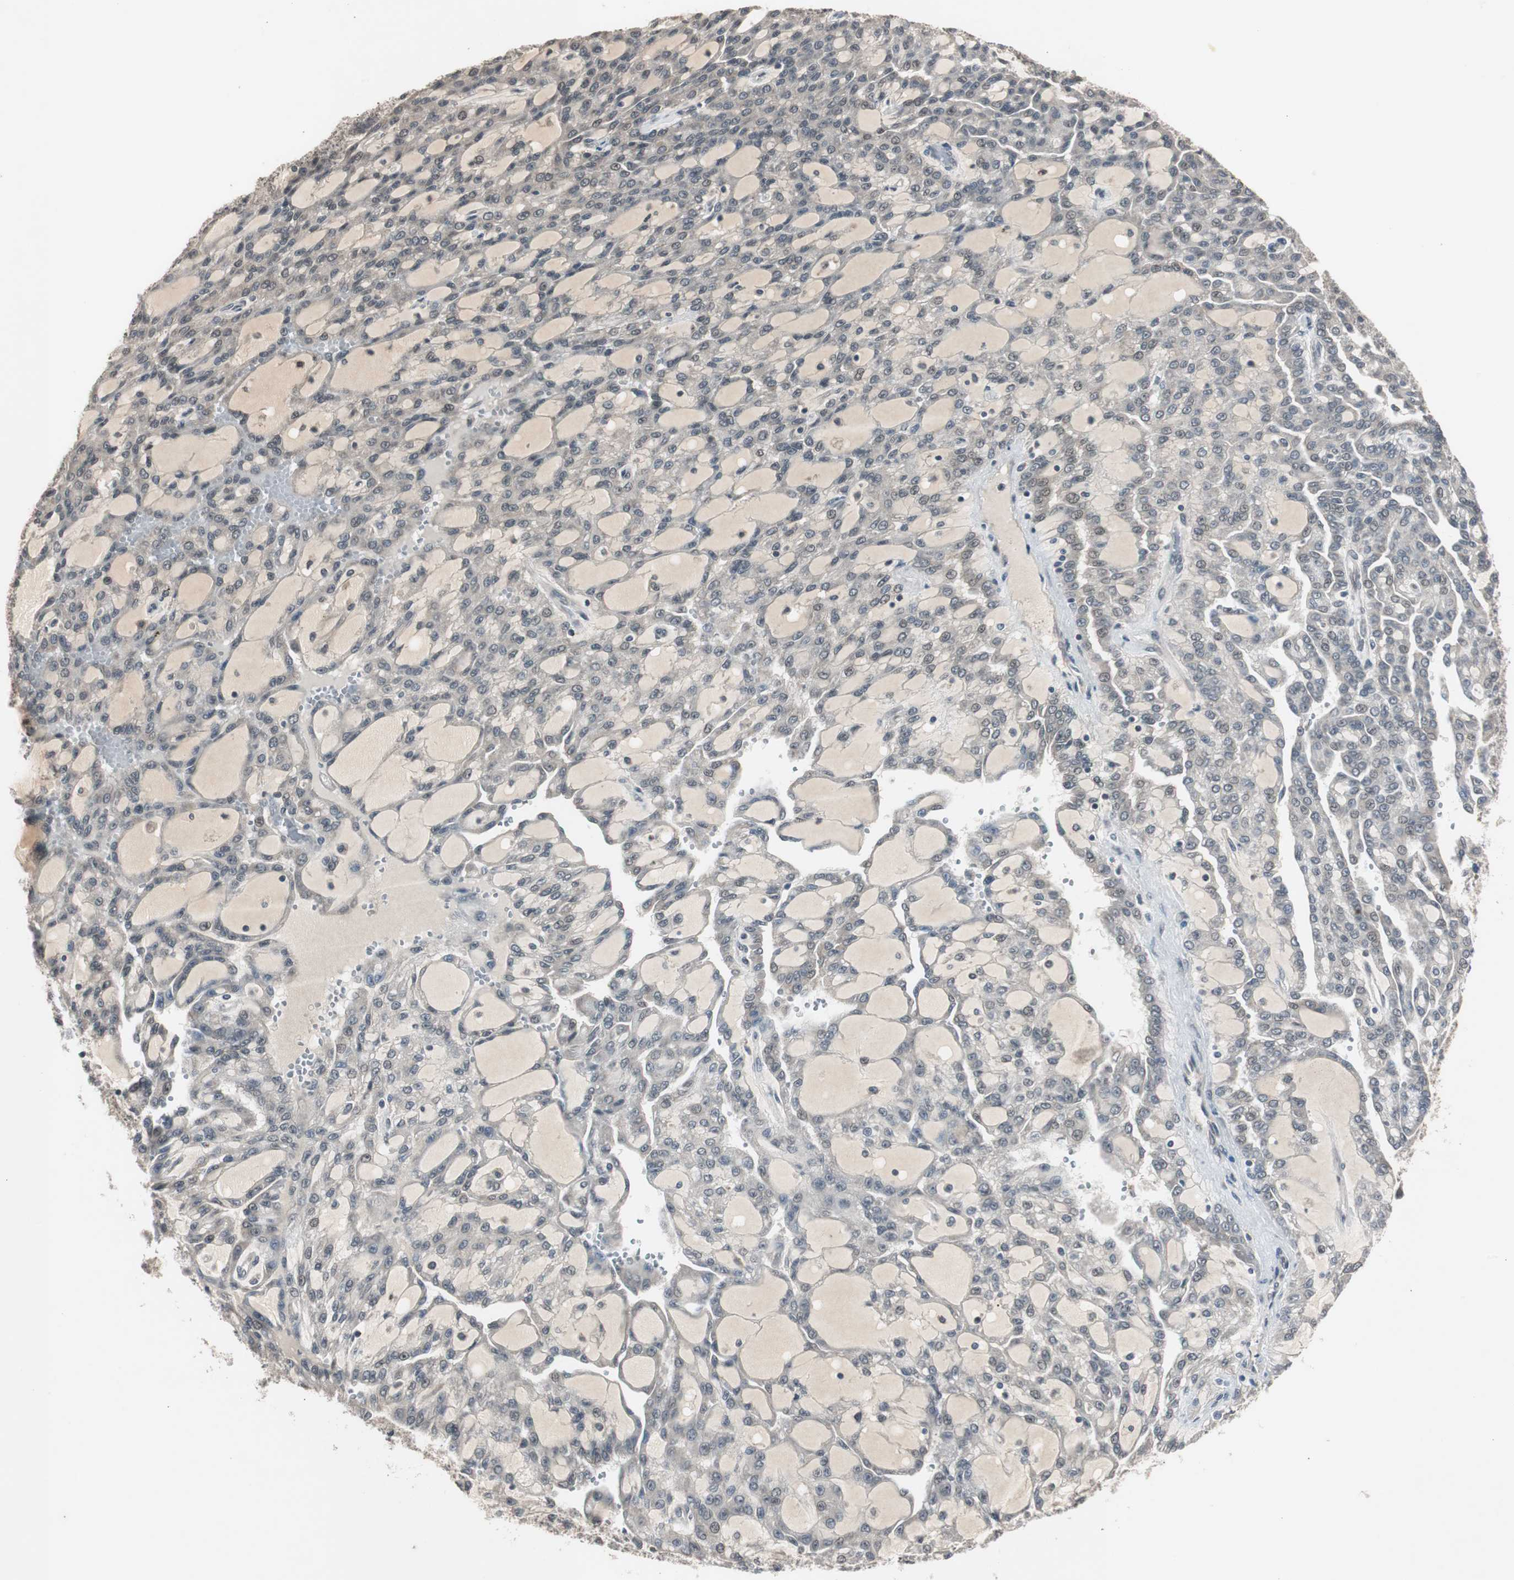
{"staining": {"intensity": "negative", "quantity": "none", "location": "none"}, "tissue": "renal cancer", "cell_type": "Tumor cells", "image_type": "cancer", "snomed": [{"axis": "morphology", "description": "Adenocarcinoma, NOS"}, {"axis": "topography", "description": "Kidney"}], "caption": "Photomicrograph shows no significant protein staining in tumor cells of adenocarcinoma (renal).", "gene": "BOLA1", "patient": {"sex": "male", "age": 63}}